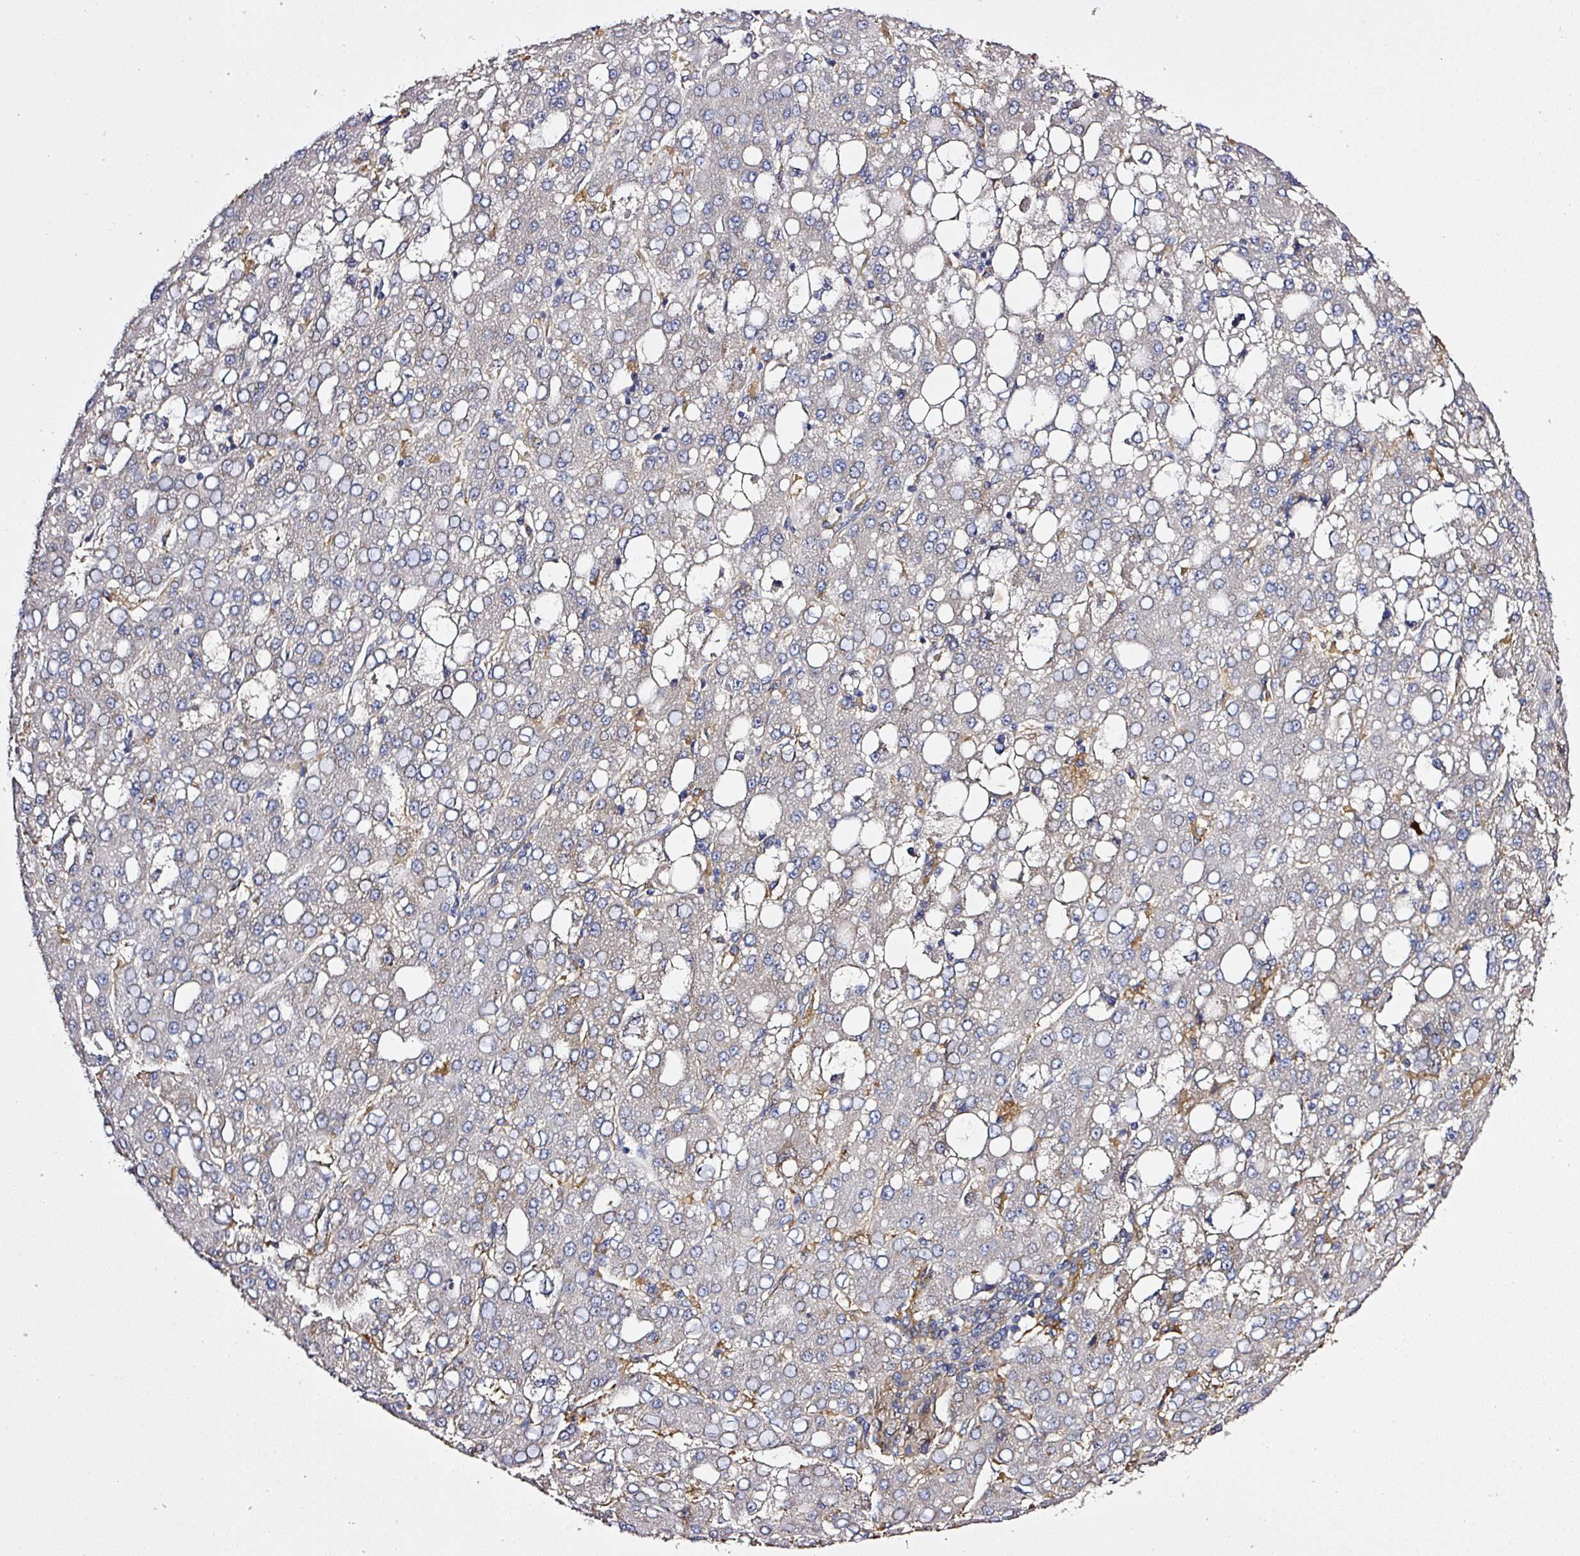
{"staining": {"intensity": "negative", "quantity": "none", "location": "none"}, "tissue": "liver cancer", "cell_type": "Tumor cells", "image_type": "cancer", "snomed": [{"axis": "morphology", "description": "Carcinoma, Hepatocellular, NOS"}, {"axis": "topography", "description": "Liver"}], "caption": "Immunohistochemistry (IHC) of human hepatocellular carcinoma (liver) shows no positivity in tumor cells. The staining was performed using DAB to visualize the protein expression in brown, while the nuclei were stained in blue with hematoxylin (Magnification: 20x).", "gene": "ZNF513", "patient": {"sex": "male", "age": 65}}